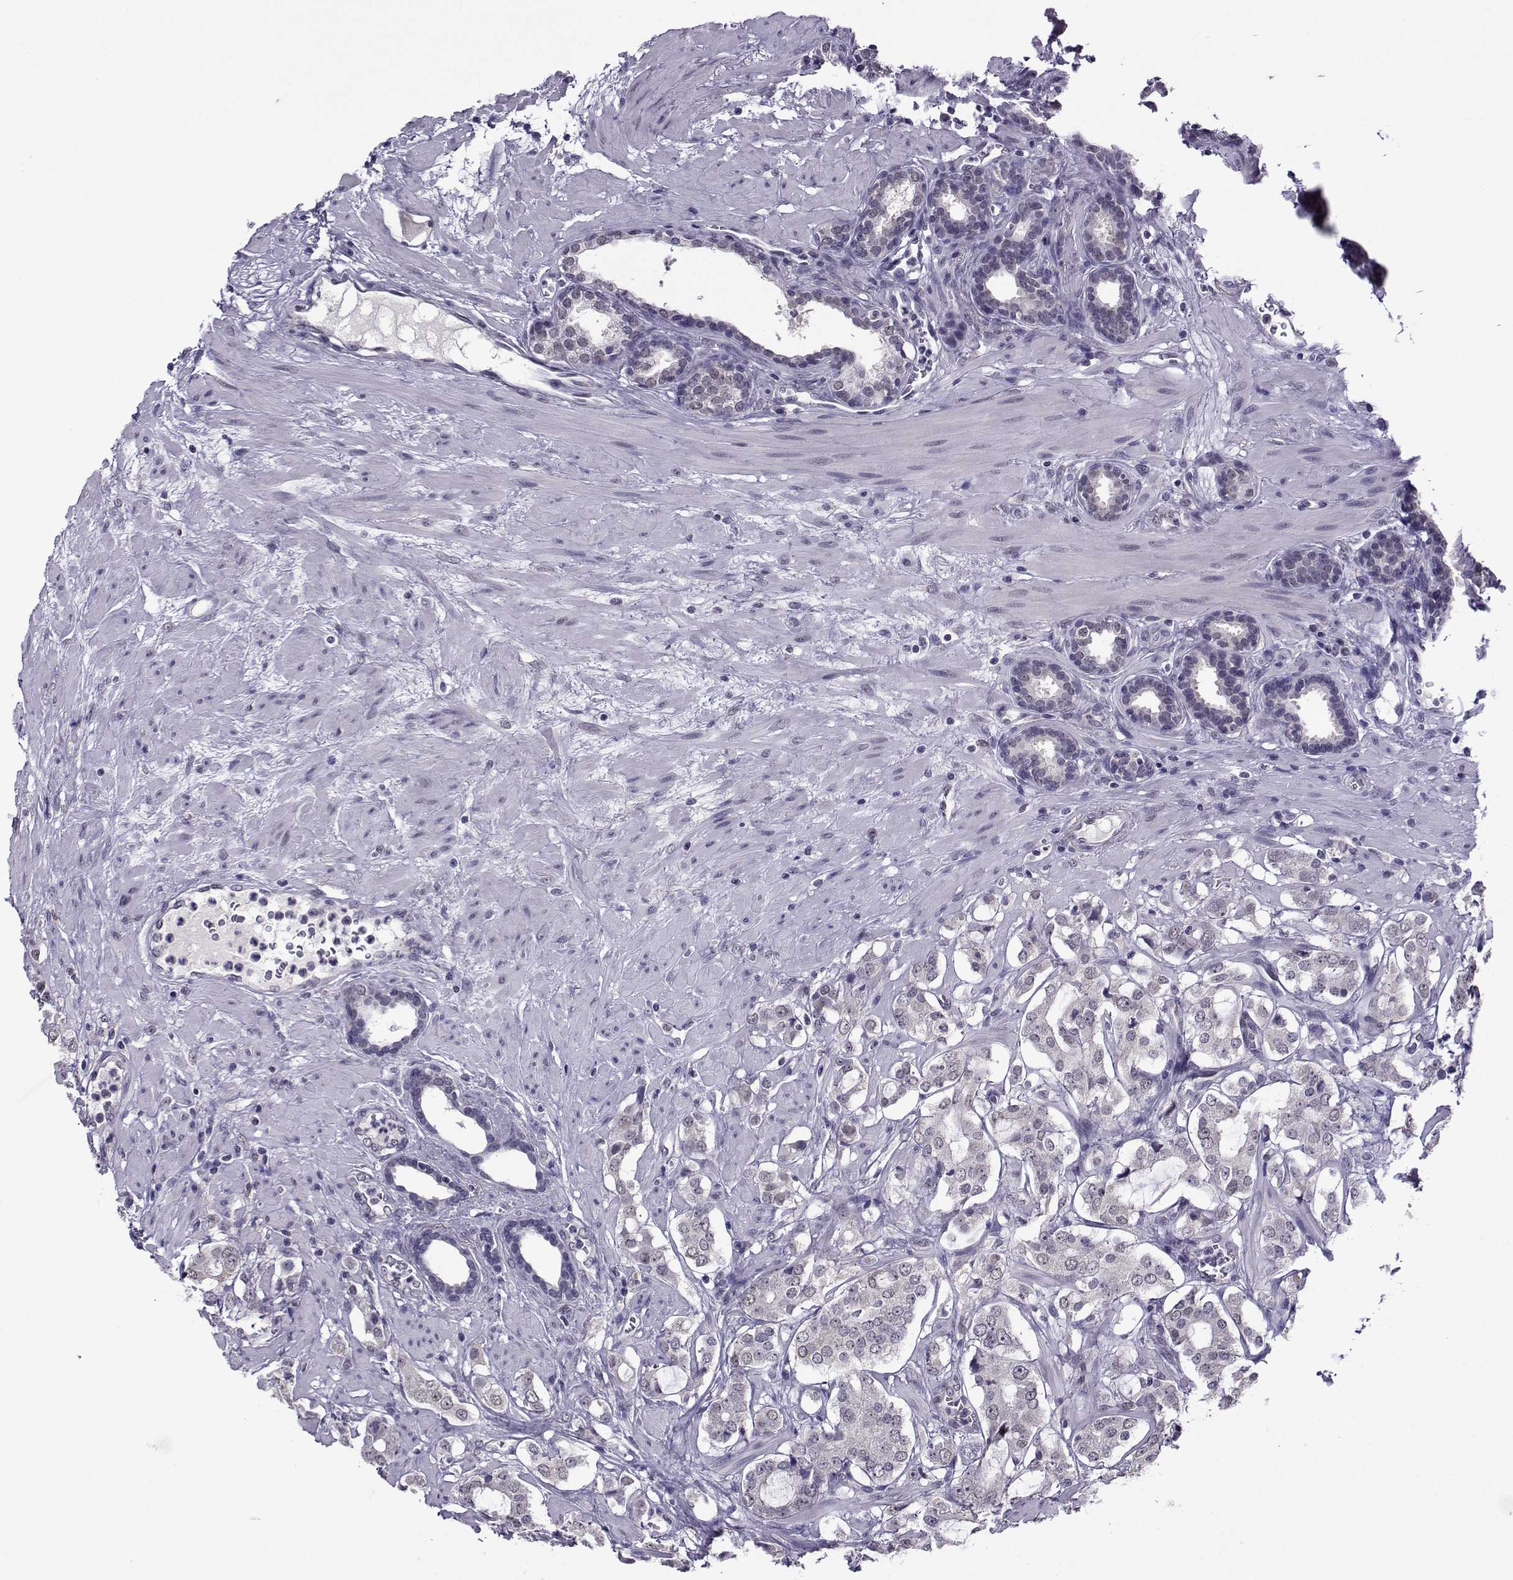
{"staining": {"intensity": "negative", "quantity": "none", "location": "none"}, "tissue": "prostate cancer", "cell_type": "Tumor cells", "image_type": "cancer", "snomed": [{"axis": "morphology", "description": "Adenocarcinoma, NOS"}, {"axis": "topography", "description": "Prostate"}], "caption": "This is an immunohistochemistry (IHC) photomicrograph of human adenocarcinoma (prostate). There is no expression in tumor cells.", "gene": "DDX20", "patient": {"sex": "male", "age": 66}}